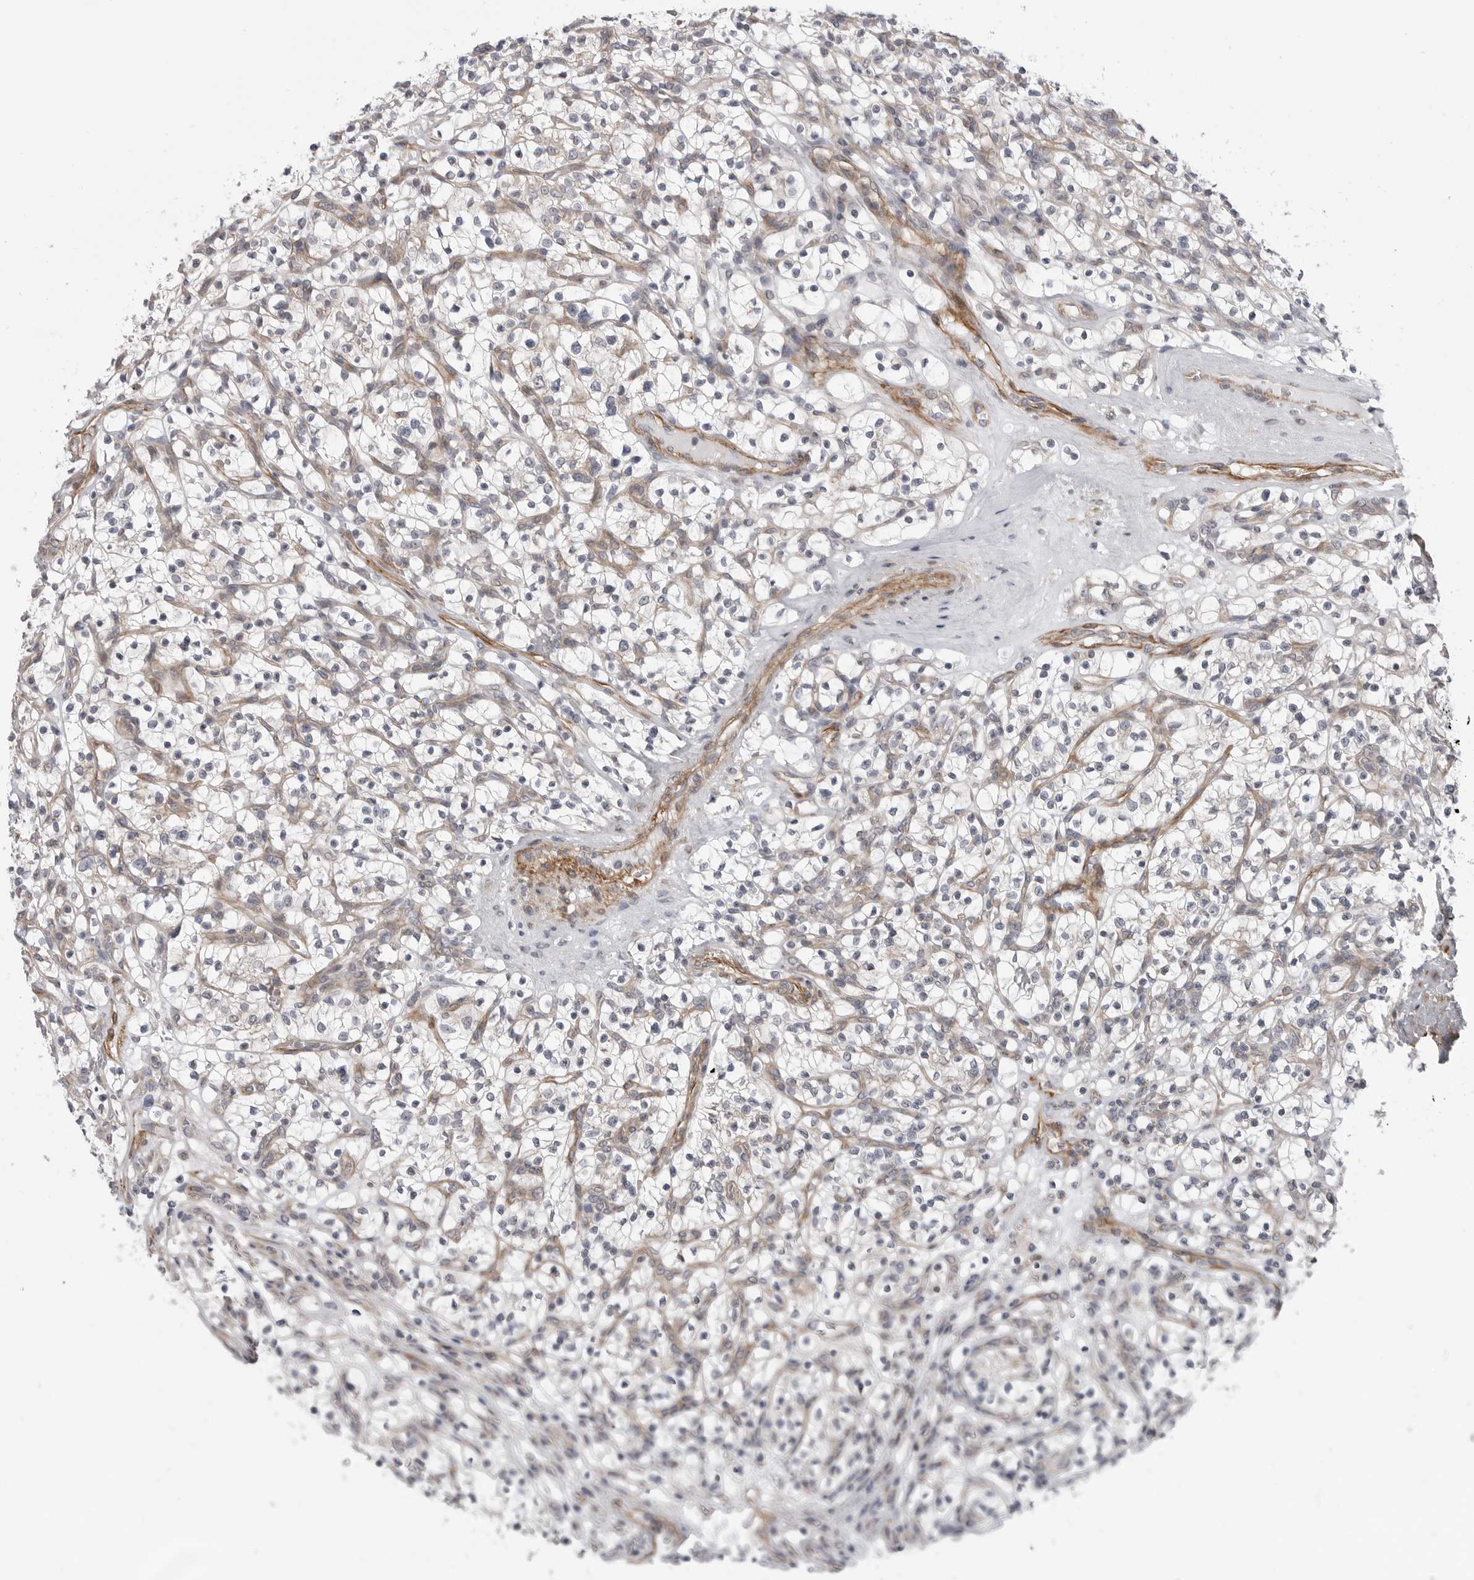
{"staining": {"intensity": "negative", "quantity": "none", "location": "none"}, "tissue": "renal cancer", "cell_type": "Tumor cells", "image_type": "cancer", "snomed": [{"axis": "morphology", "description": "Adenocarcinoma, NOS"}, {"axis": "topography", "description": "Kidney"}], "caption": "Adenocarcinoma (renal) was stained to show a protein in brown. There is no significant positivity in tumor cells.", "gene": "SCP2", "patient": {"sex": "female", "age": 57}}